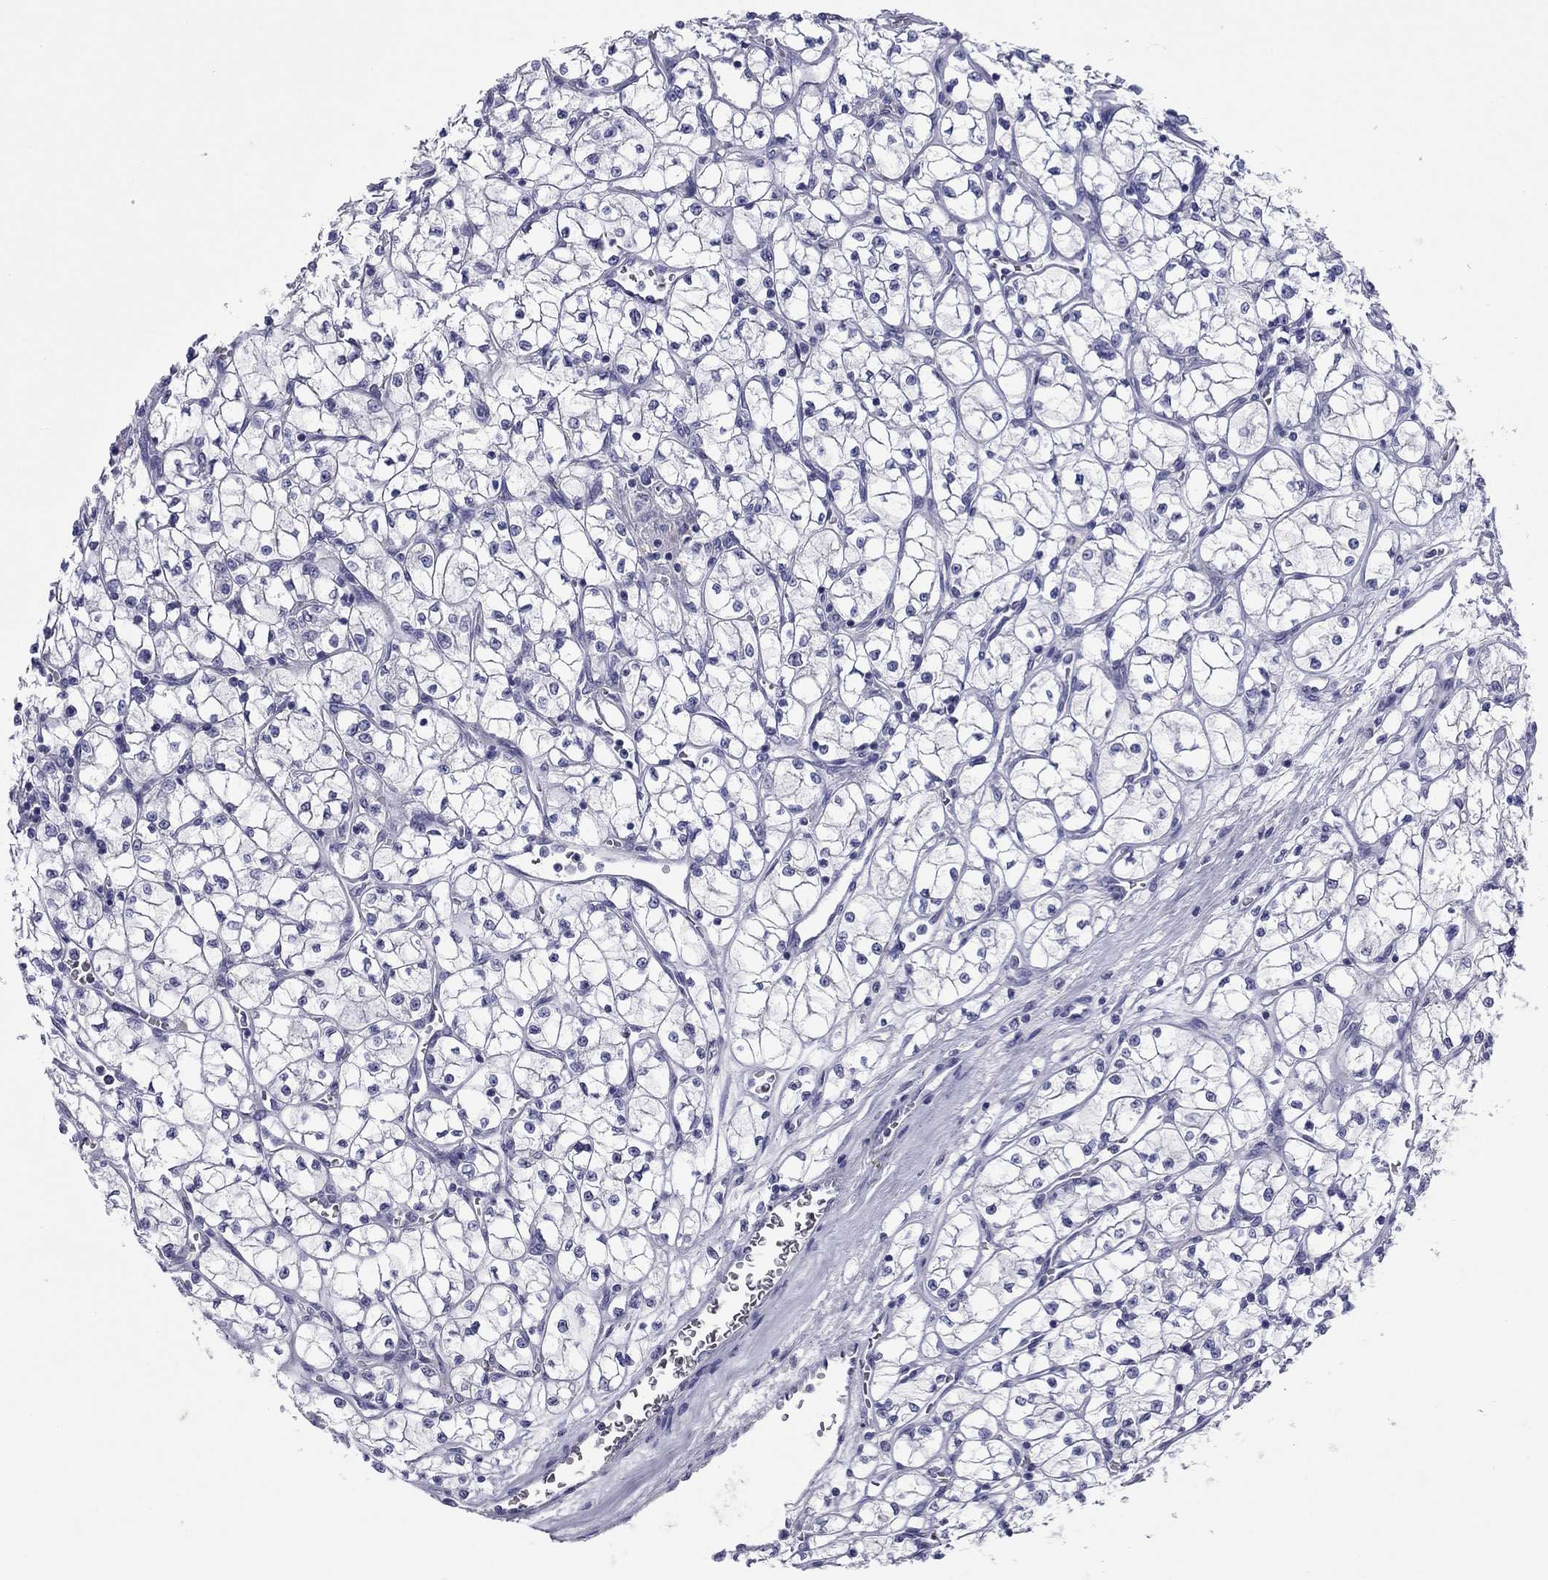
{"staining": {"intensity": "negative", "quantity": "none", "location": "none"}, "tissue": "renal cancer", "cell_type": "Tumor cells", "image_type": "cancer", "snomed": [{"axis": "morphology", "description": "Adenocarcinoma, NOS"}, {"axis": "topography", "description": "Kidney"}], "caption": "The immunohistochemistry (IHC) histopathology image has no significant expression in tumor cells of renal adenocarcinoma tissue.", "gene": "HAO1", "patient": {"sex": "female", "age": 64}}